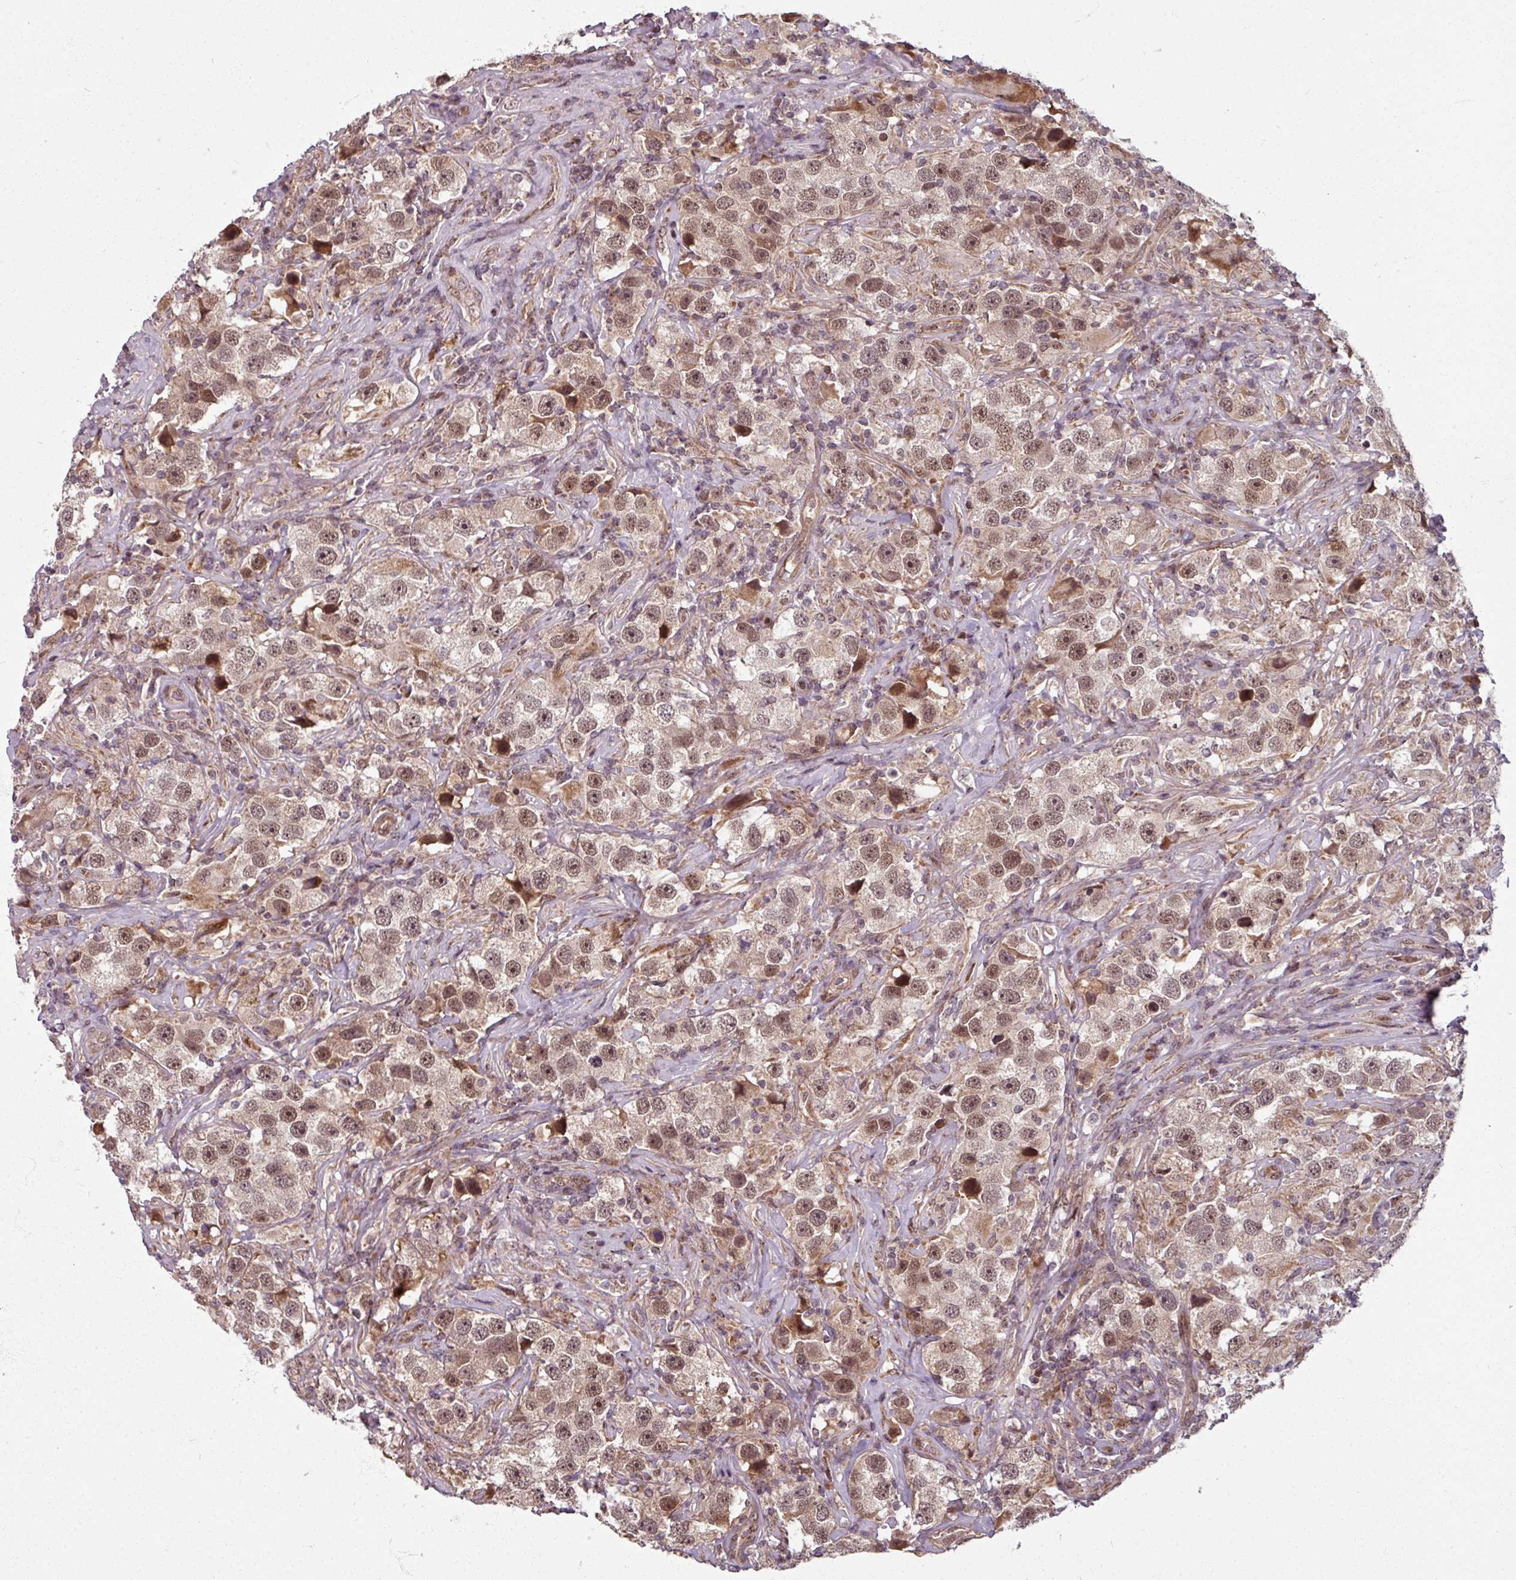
{"staining": {"intensity": "moderate", "quantity": ">75%", "location": "nuclear"}, "tissue": "testis cancer", "cell_type": "Tumor cells", "image_type": "cancer", "snomed": [{"axis": "morphology", "description": "Seminoma, NOS"}, {"axis": "topography", "description": "Testis"}], "caption": "Immunohistochemistry (IHC) micrograph of testis cancer stained for a protein (brown), which displays medium levels of moderate nuclear expression in about >75% of tumor cells.", "gene": "SWI5", "patient": {"sex": "male", "age": 49}}